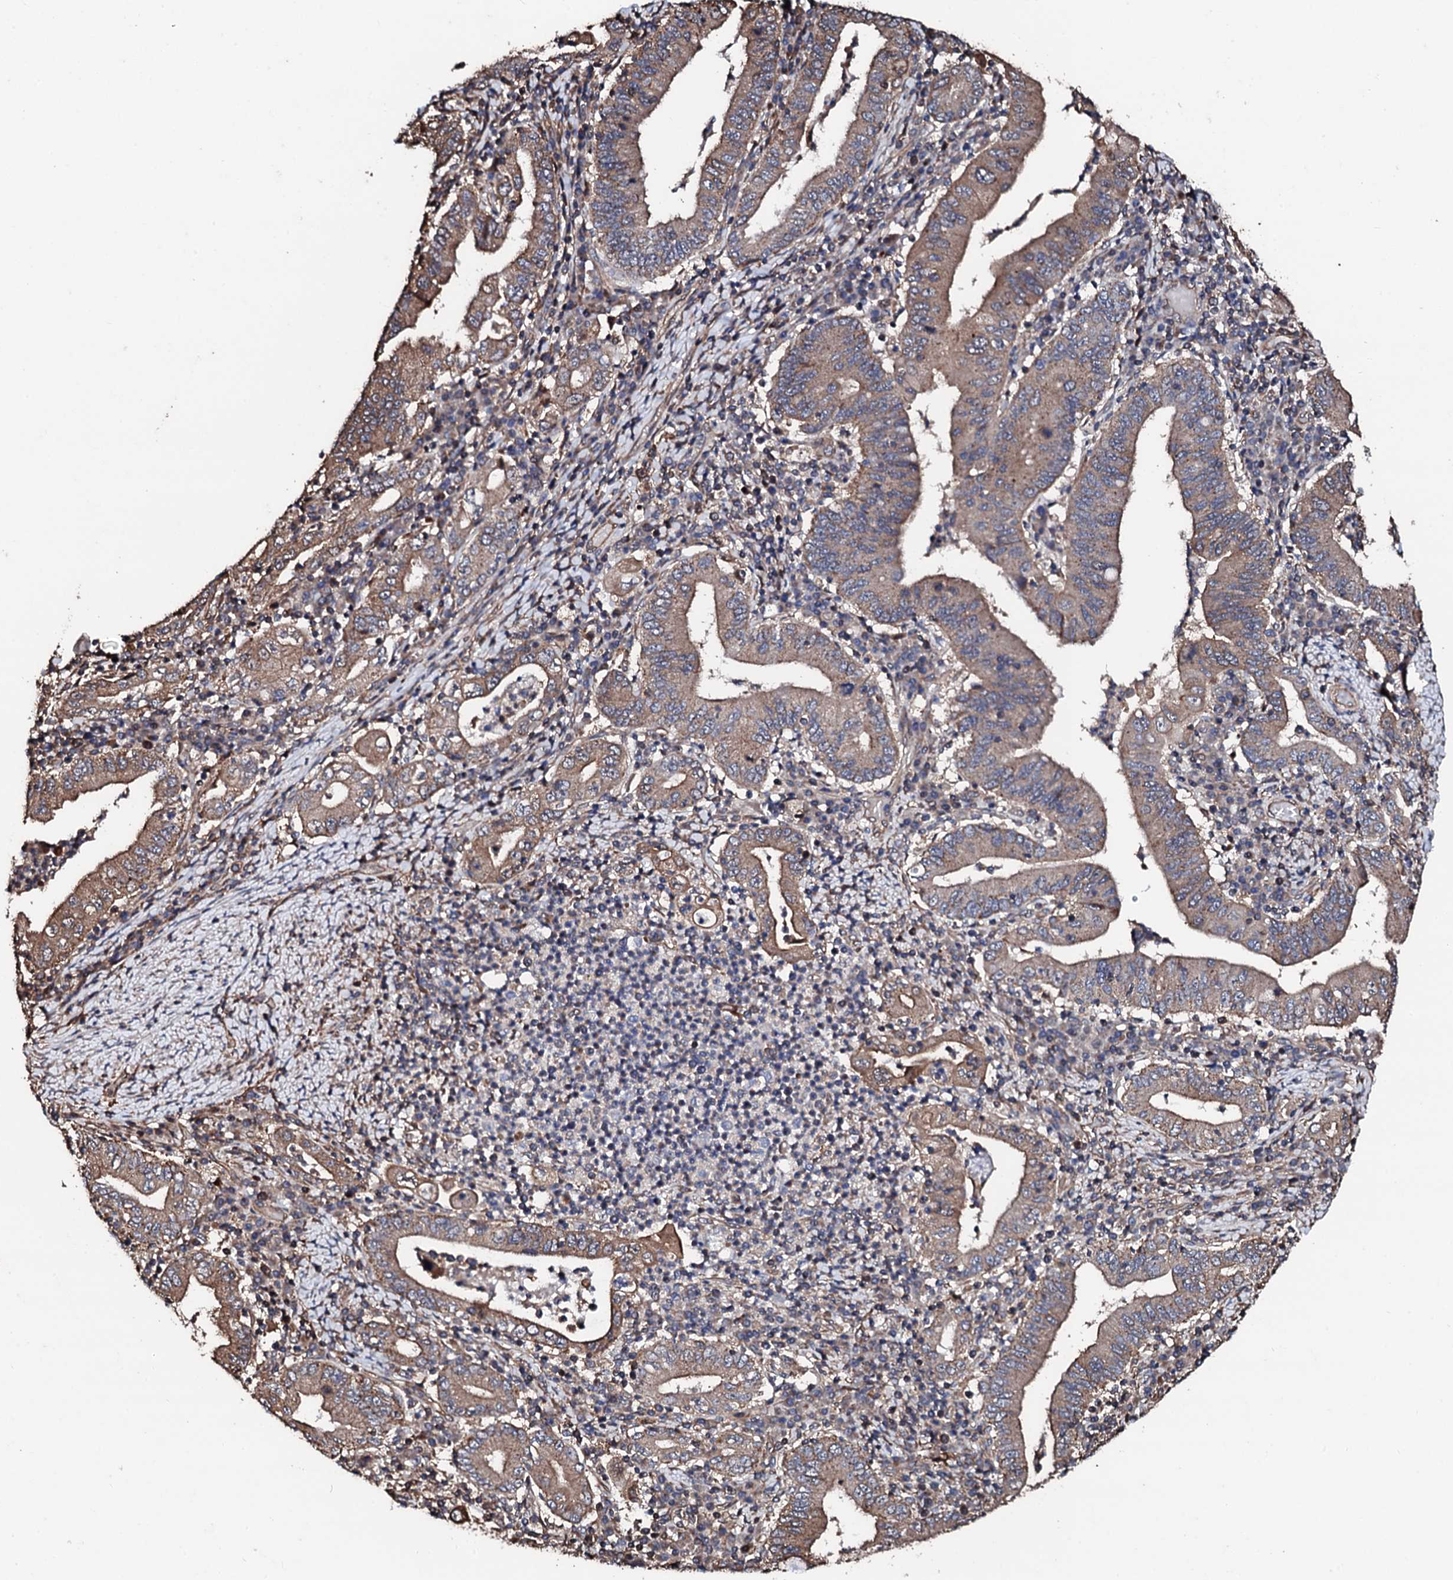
{"staining": {"intensity": "moderate", "quantity": ">75%", "location": "cytoplasmic/membranous"}, "tissue": "stomach cancer", "cell_type": "Tumor cells", "image_type": "cancer", "snomed": [{"axis": "morphology", "description": "Normal tissue, NOS"}, {"axis": "morphology", "description": "Adenocarcinoma, NOS"}, {"axis": "topography", "description": "Esophagus"}, {"axis": "topography", "description": "Stomach, upper"}, {"axis": "topography", "description": "Peripheral nerve tissue"}], "caption": "Brown immunohistochemical staining in stomach adenocarcinoma reveals moderate cytoplasmic/membranous expression in about >75% of tumor cells.", "gene": "CKAP5", "patient": {"sex": "male", "age": 62}}